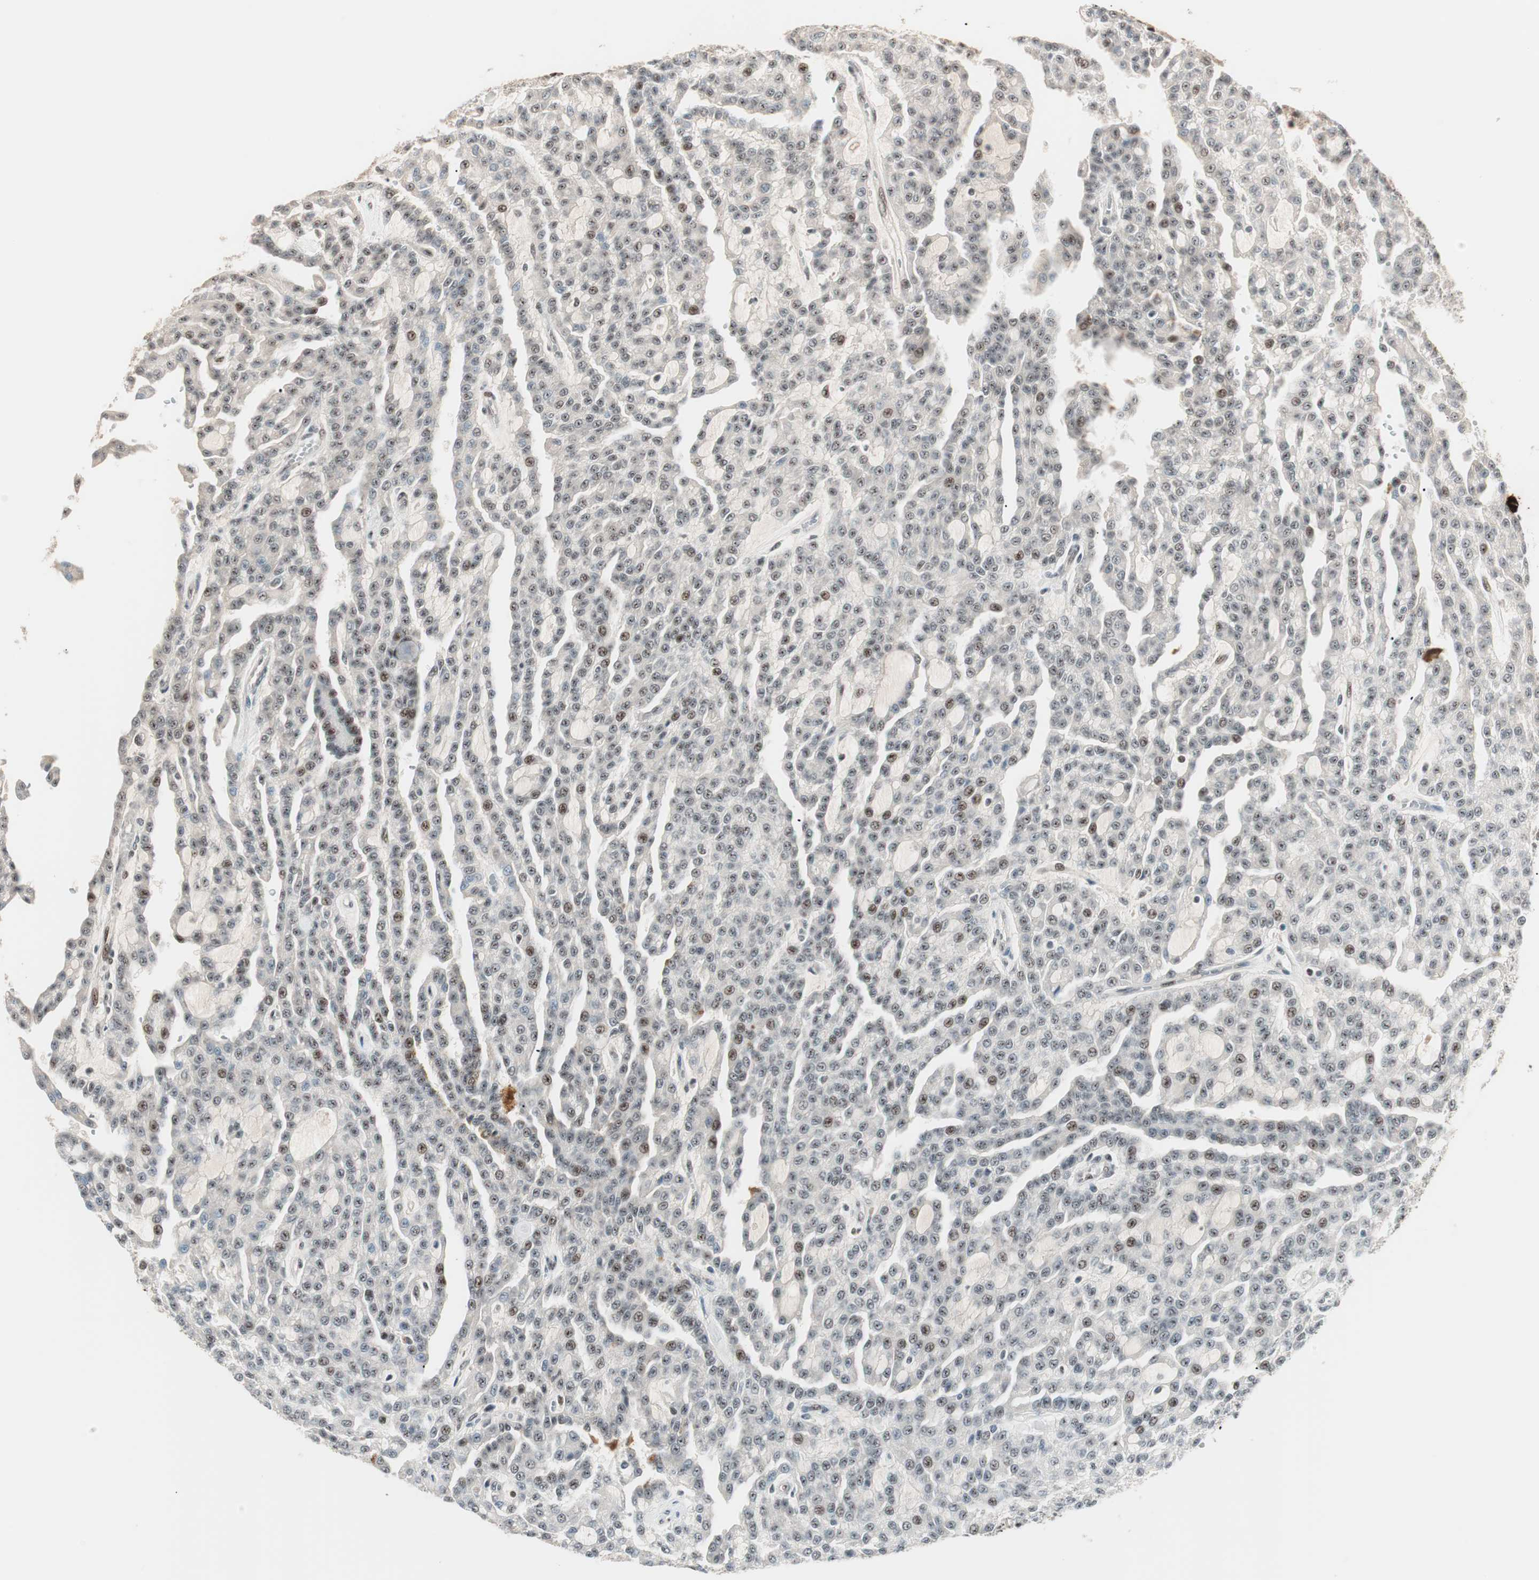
{"staining": {"intensity": "weak", "quantity": "25%-75%", "location": "nuclear"}, "tissue": "renal cancer", "cell_type": "Tumor cells", "image_type": "cancer", "snomed": [{"axis": "morphology", "description": "Adenocarcinoma, NOS"}, {"axis": "topography", "description": "Kidney"}], "caption": "Weak nuclear expression for a protein is identified in about 25%-75% of tumor cells of renal cancer using immunohistochemistry (IHC).", "gene": "NR5A2", "patient": {"sex": "male", "age": 63}}